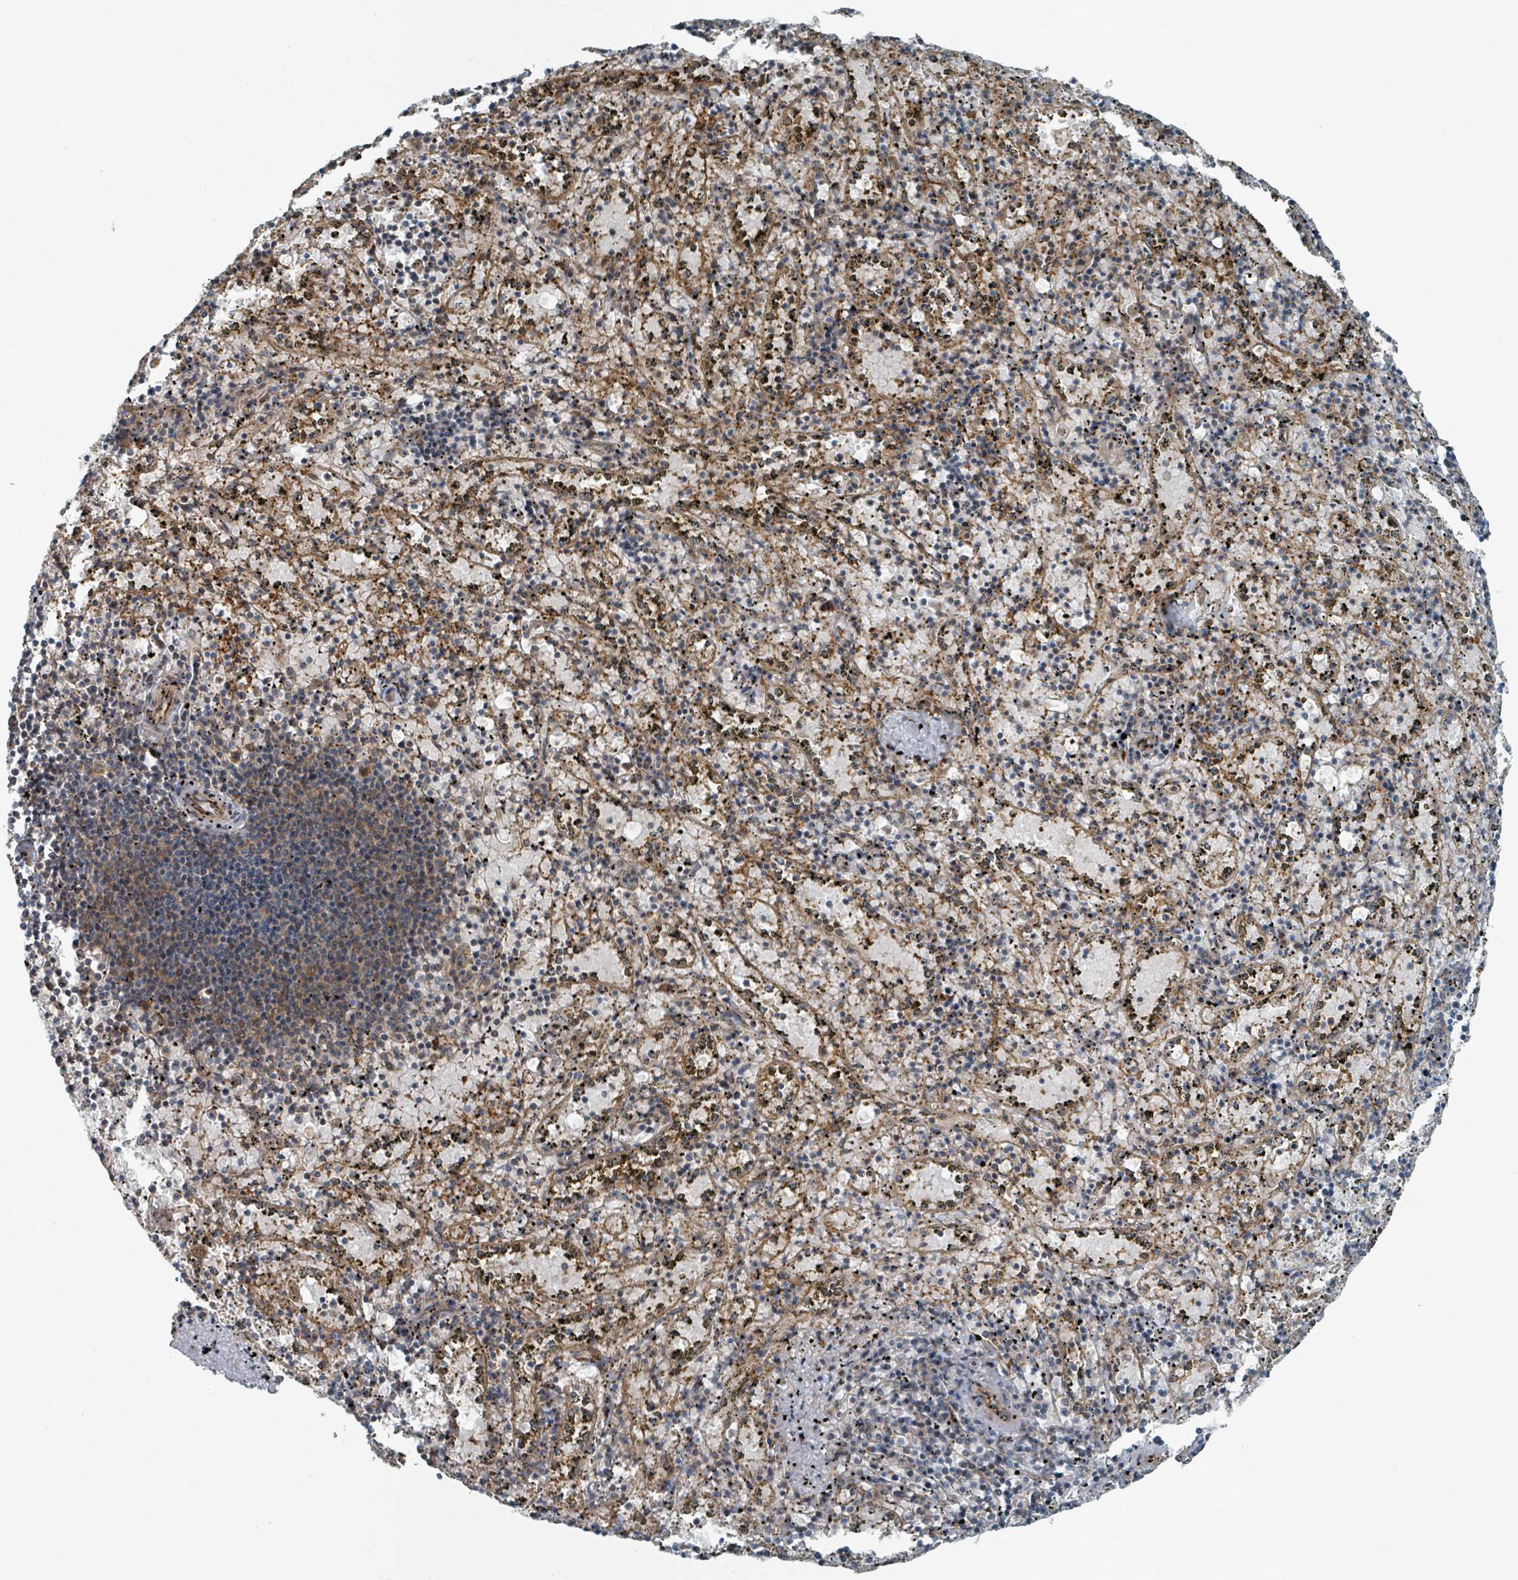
{"staining": {"intensity": "moderate", "quantity": "25%-75%", "location": "cytoplasmic/membranous,nuclear"}, "tissue": "spleen", "cell_type": "Cells in red pulp", "image_type": "normal", "snomed": [{"axis": "morphology", "description": "Normal tissue, NOS"}, {"axis": "topography", "description": "Spleen"}], "caption": "Moderate cytoplasmic/membranous,nuclear protein expression is present in approximately 25%-75% of cells in red pulp in spleen.", "gene": "RHPN2", "patient": {"sex": "male", "age": 11}}